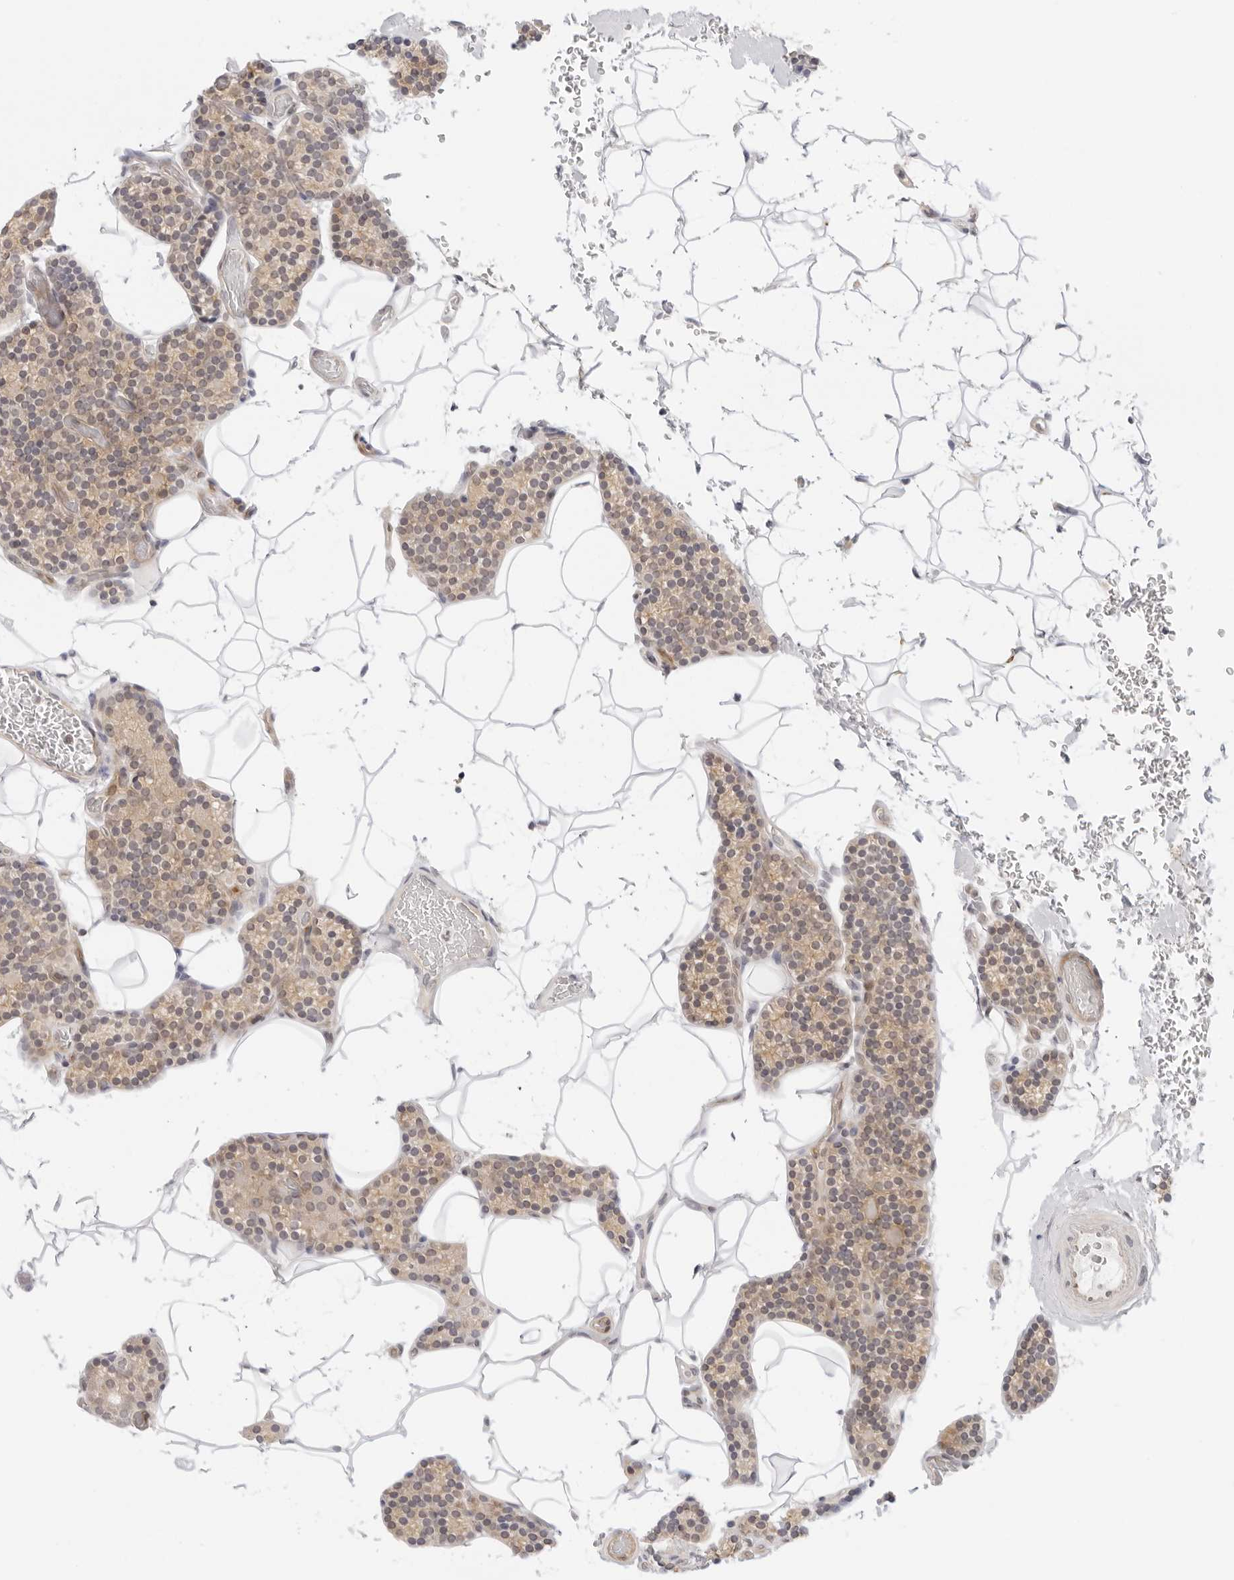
{"staining": {"intensity": "moderate", "quantity": ">75%", "location": "cytoplasmic/membranous"}, "tissue": "parathyroid gland", "cell_type": "Glandular cells", "image_type": "normal", "snomed": [{"axis": "morphology", "description": "Normal tissue, NOS"}, {"axis": "topography", "description": "Parathyroid gland"}], "caption": "An image of parathyroid gland stained for a protein displays moderate cytoplasmic/membranous brown staining in glandular cells.", "gene": "OSCP1", "patient": {"sex": "male", "age": 52}}